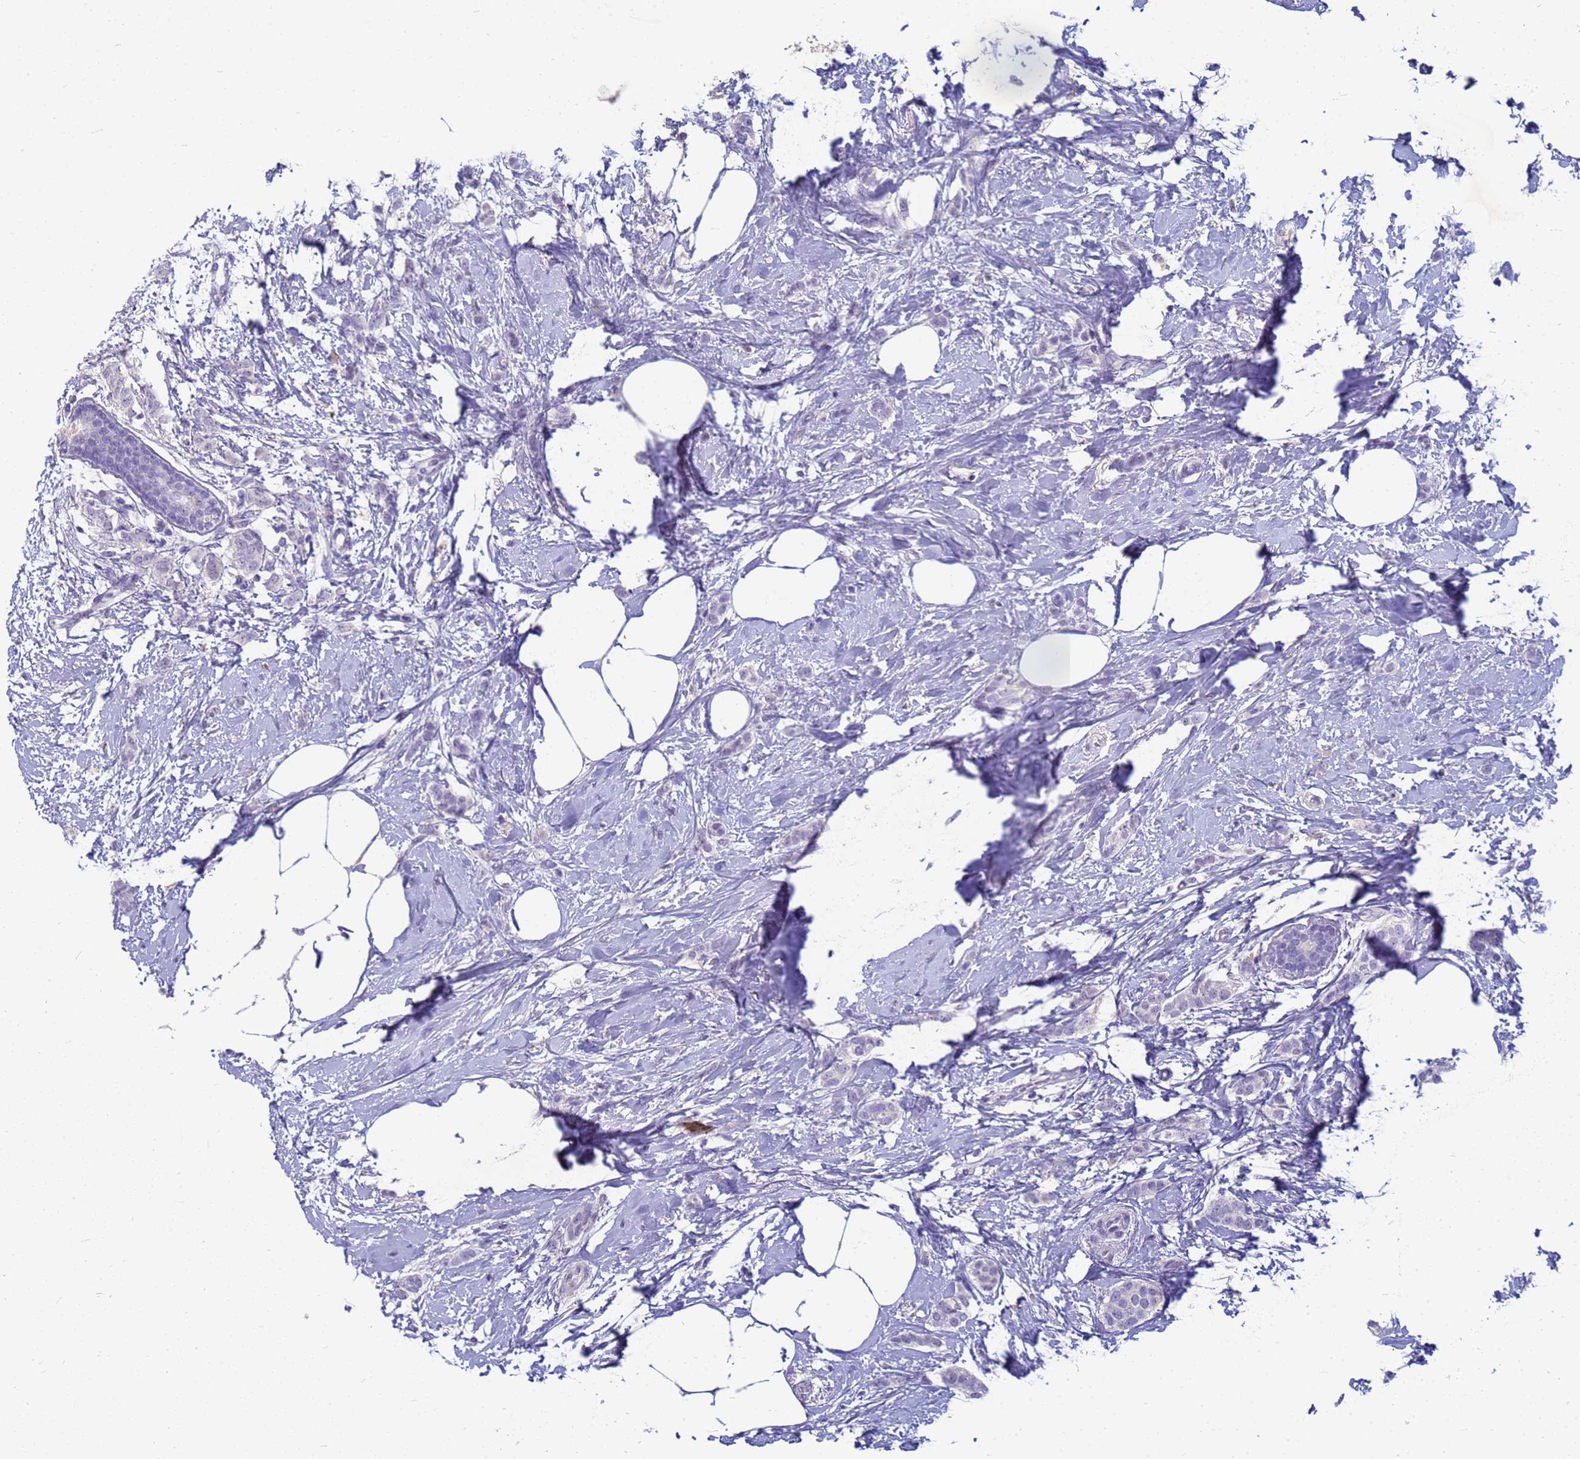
{"staining": {"intensity": "negative", "quantity": "none", "location": "none"}, "tissue": "breast cancer", "cell_type": "Tumor cells", "image_type": "cancer", "snomed": [{"axis": "morphology", "description": "Duct carcinoma"}, {"axis": "topography", "description": "Breast"}], "caption": "A high-resolution histopathology image shows immunohistochemistry (IHC) staining of breast cancer, which shows no significant positivity in tumor cells.", "gene": "B3GNT8", "patient": {"sex": "female", "age": 72}}